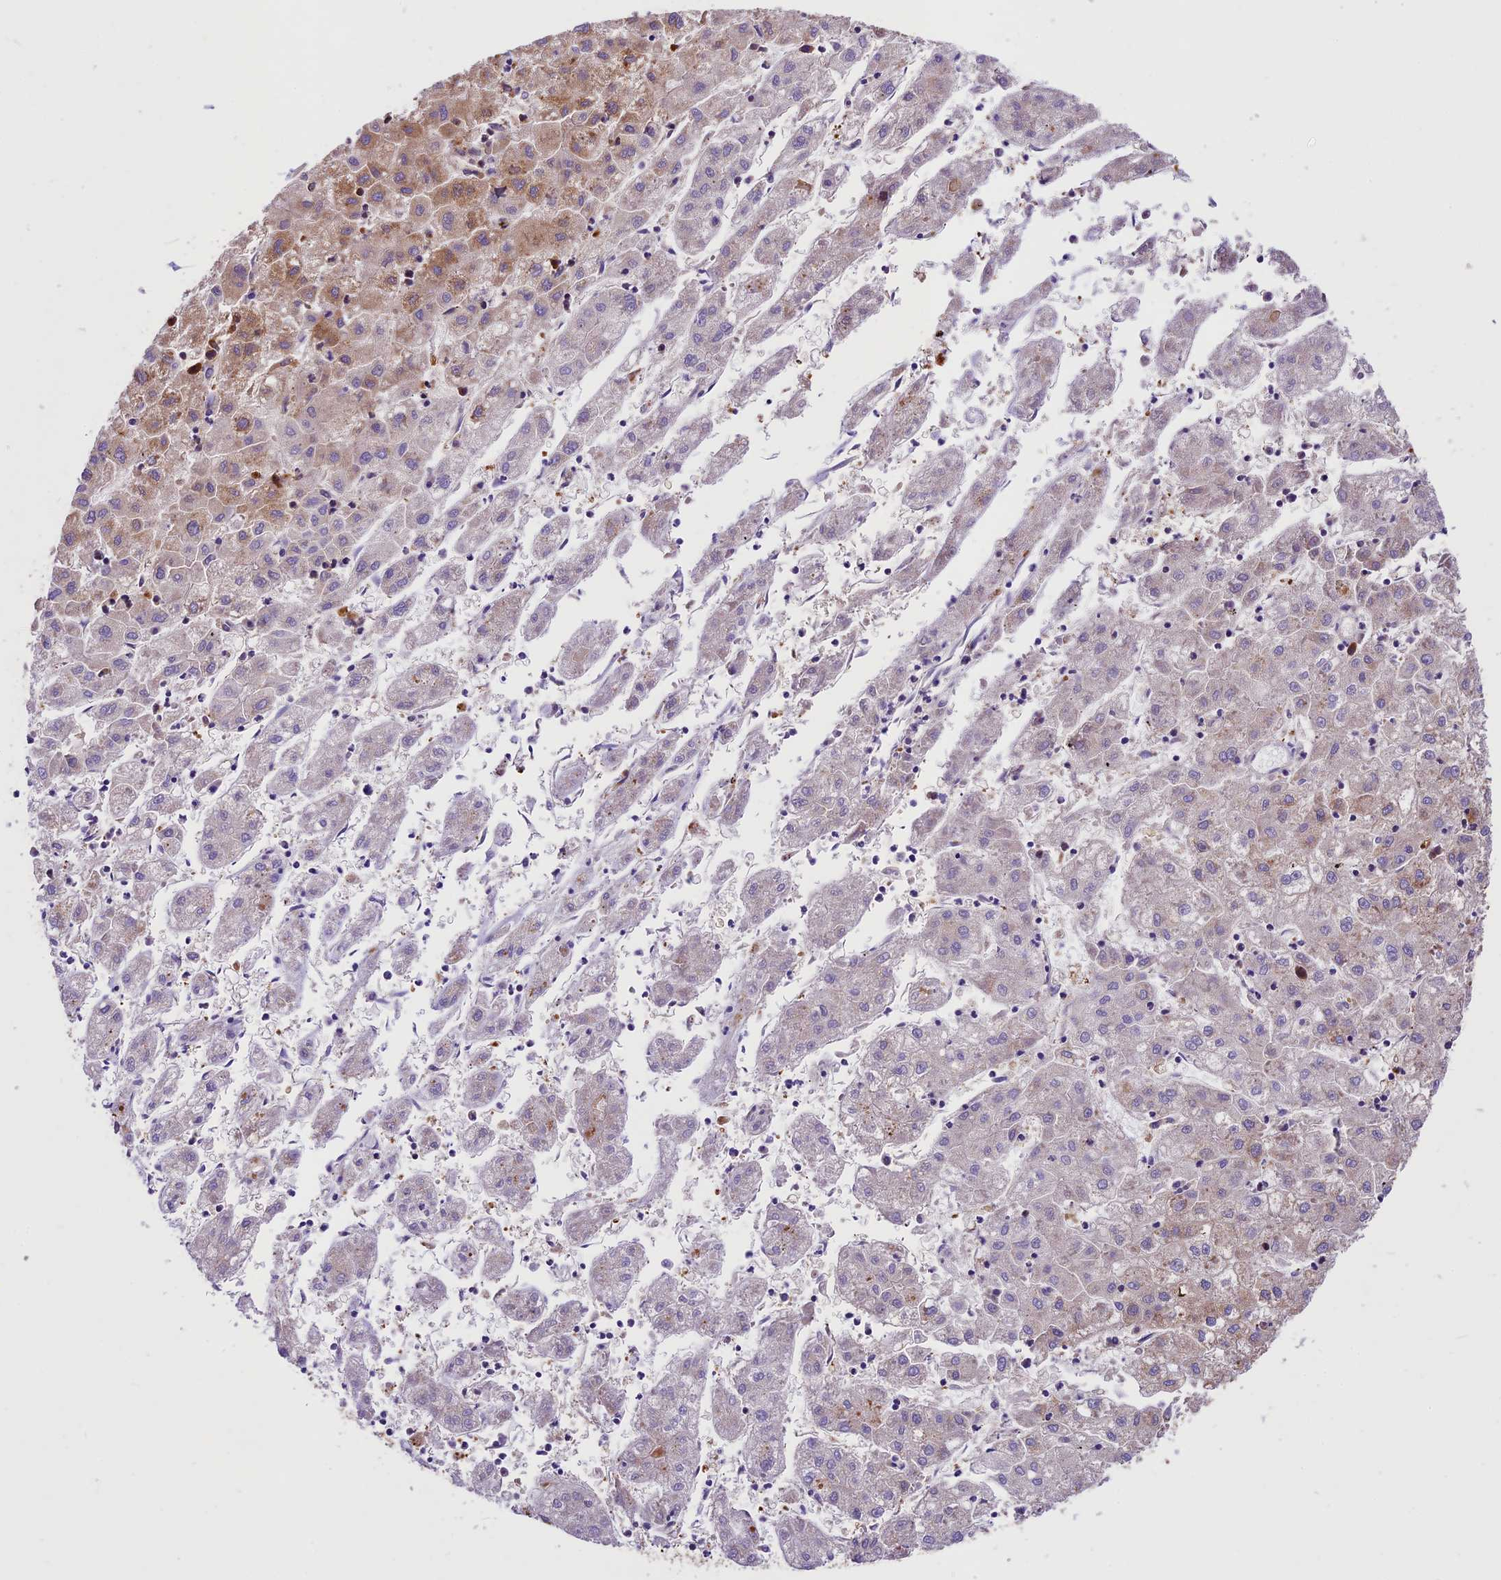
{"staining": {"intensity": "weak", "quantity": "25%-75%", "location": "cytoplasmic/membranous"}, "tissue": "liver cancer", "cell_type": "Tumor cells", "image_type": "cancer", "snomed": [{"axis": "morphology", "description": "Carcinoma, Hepatocellular, NOS"}, {"axis": "topography", "description": "Liver"}], "caption": "This is a micrograph of immunohistochemistry (IHC) staining of hepatocellular carcinoma (liver), which shows weak staining in the cytoplasmic/membranous of tumor cells.", "gene": "KARS1", "patient": {"sex": "male", "age": 72}}